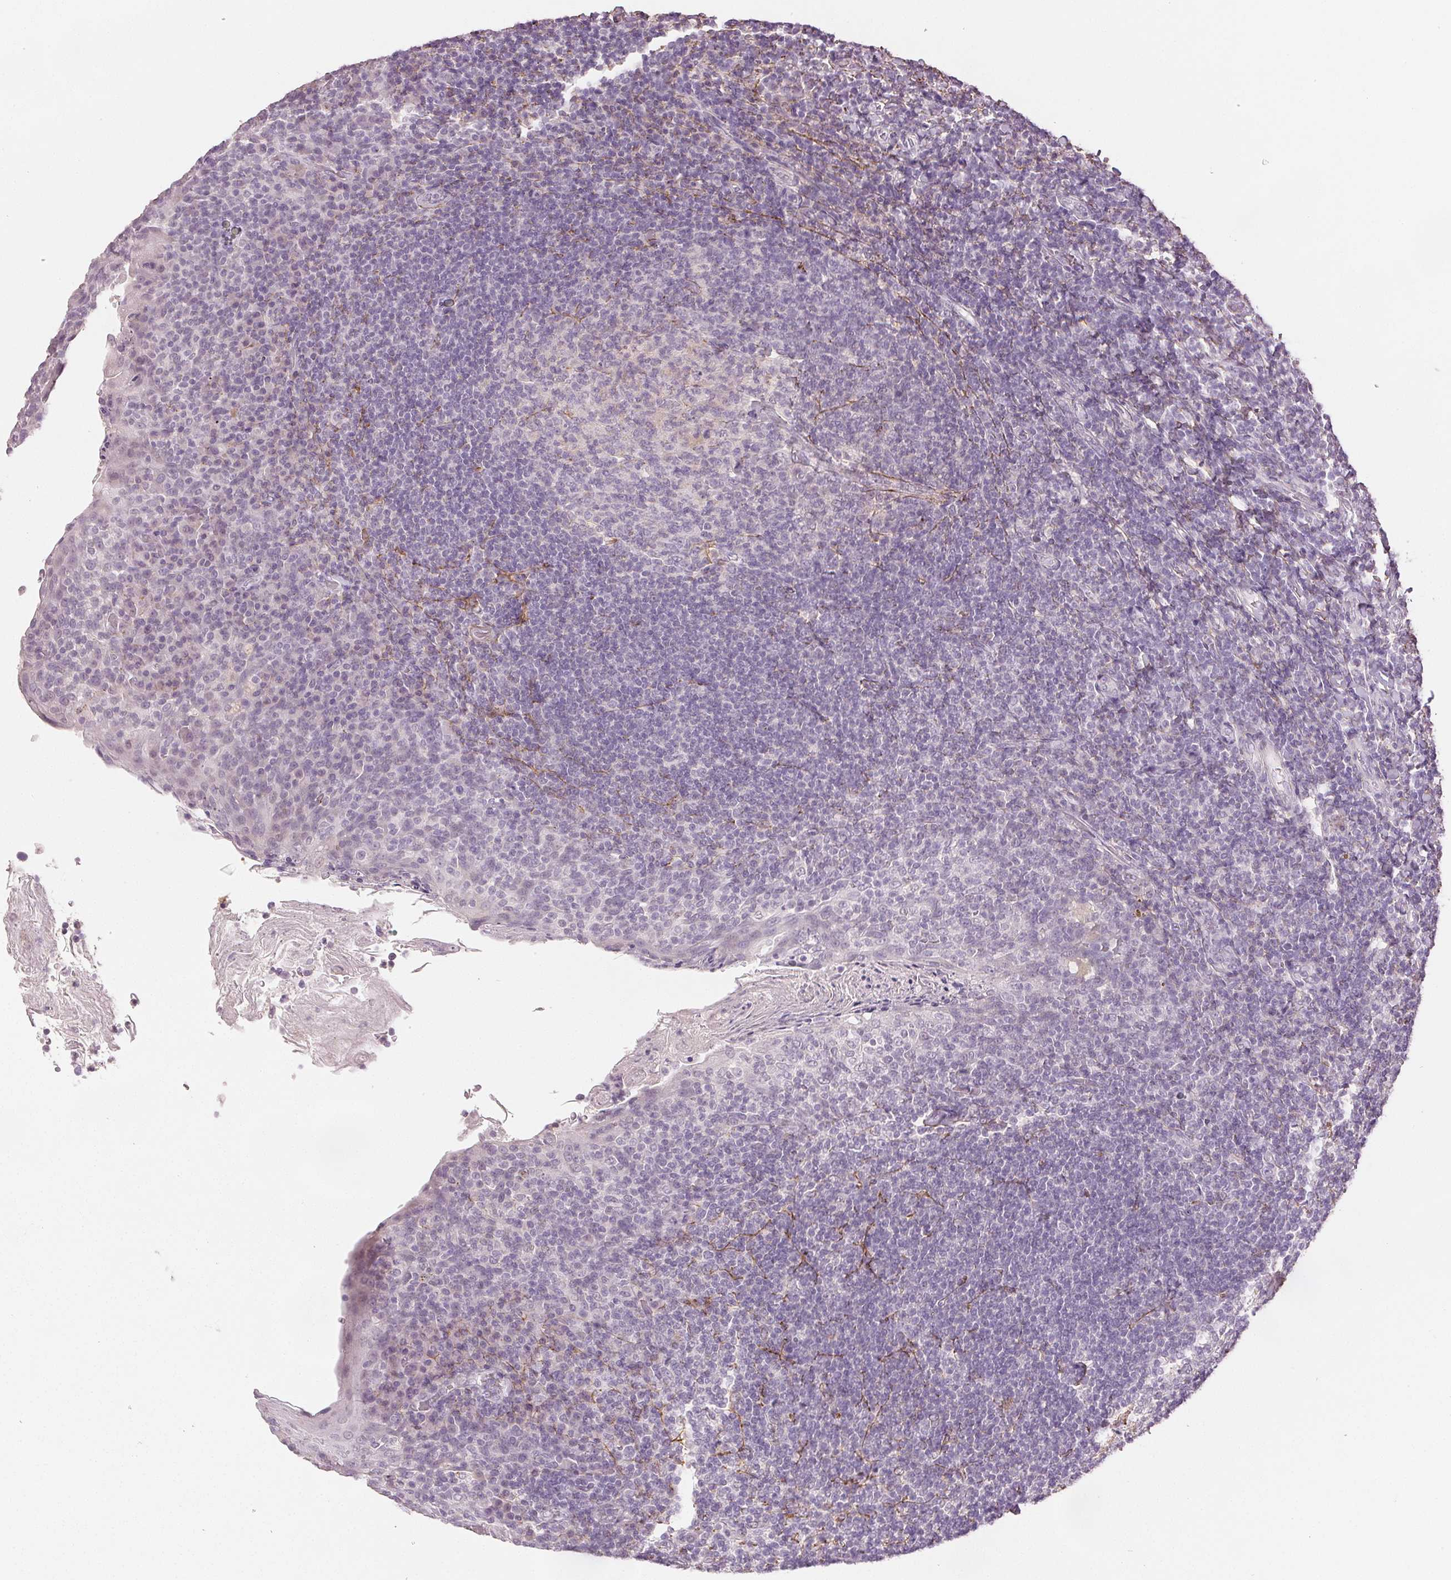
{"staining": {"intensity": "negative", "quantity": "none", "location": "none"}, "tissue": "tonsil", "cell_type": "Germinal center cells", "image_type": "normal", "snomed": [{"axis": "morphology", "description": "Normal tissue, NOS"}, {"axis": "topography", "description": "Tonsil"}], "caption": "This is a photomicrograph of immunohistochemistry (IHC) staining of normal tonsil, which shows no expression in germinal center cells.", "gene": "FBN1", "patient": {"sex": "female", "age": 10}}